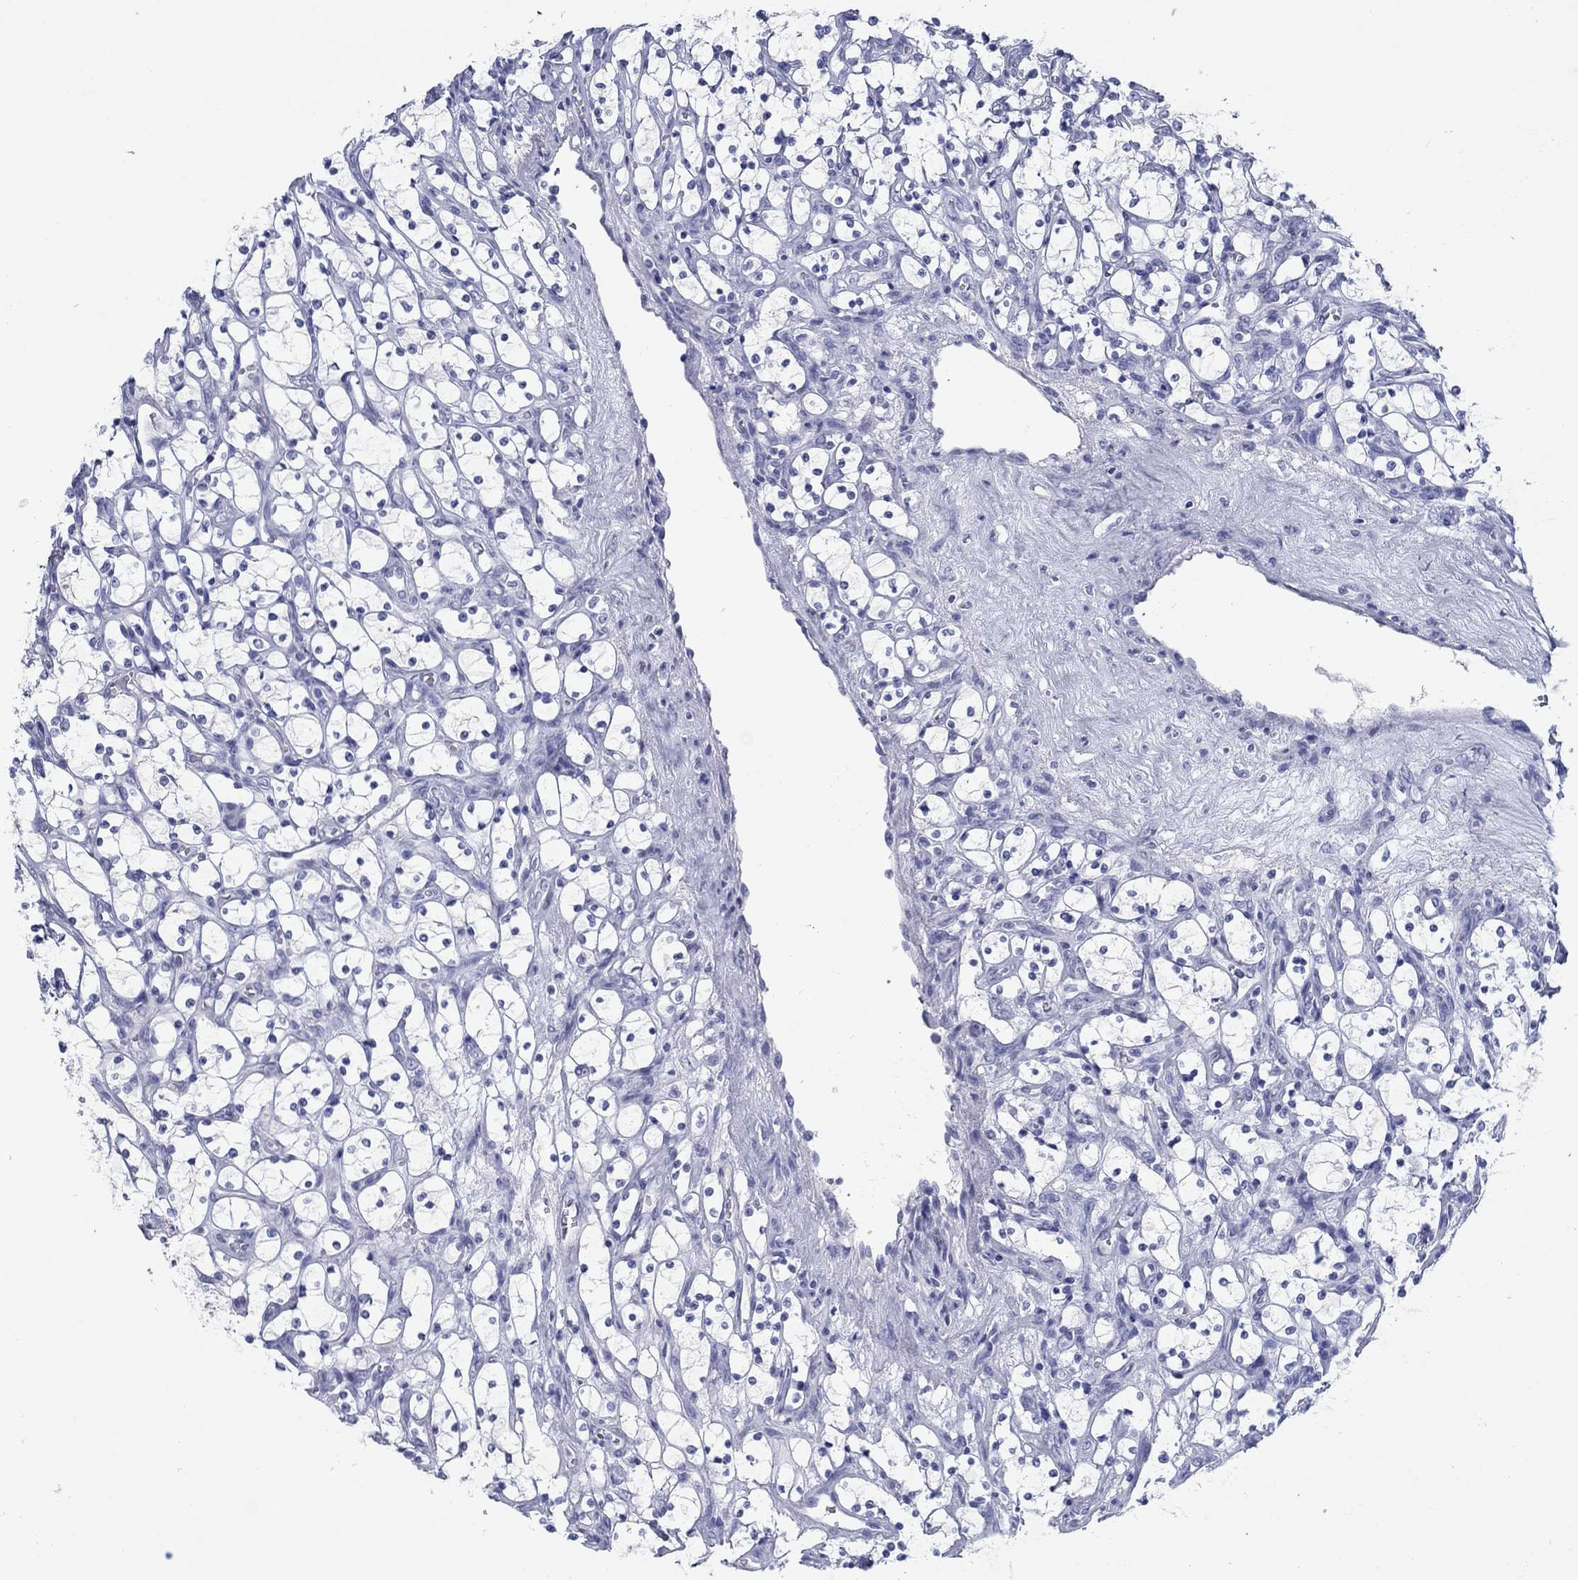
{"staining": {"intensity": "negative", "quantity": "none", "location": "none"}, "tissue": "renal cancer", "cell_type": "Tumor cells", "image_type": "cancer", "snomed": [{"axis": "morphology", "description": "Adenocarcinoma, NOS"}, {"axis": "topography", "description": "Kidney"}], "caption": "DAB (3,3'-diaminobenzidine) immunohistochemical staining of human adenocarcinoma (renal) displays no significant staining in tumor cells.", "gene": "ATP4A", "patient": {"sex": "female", "age": 69}}